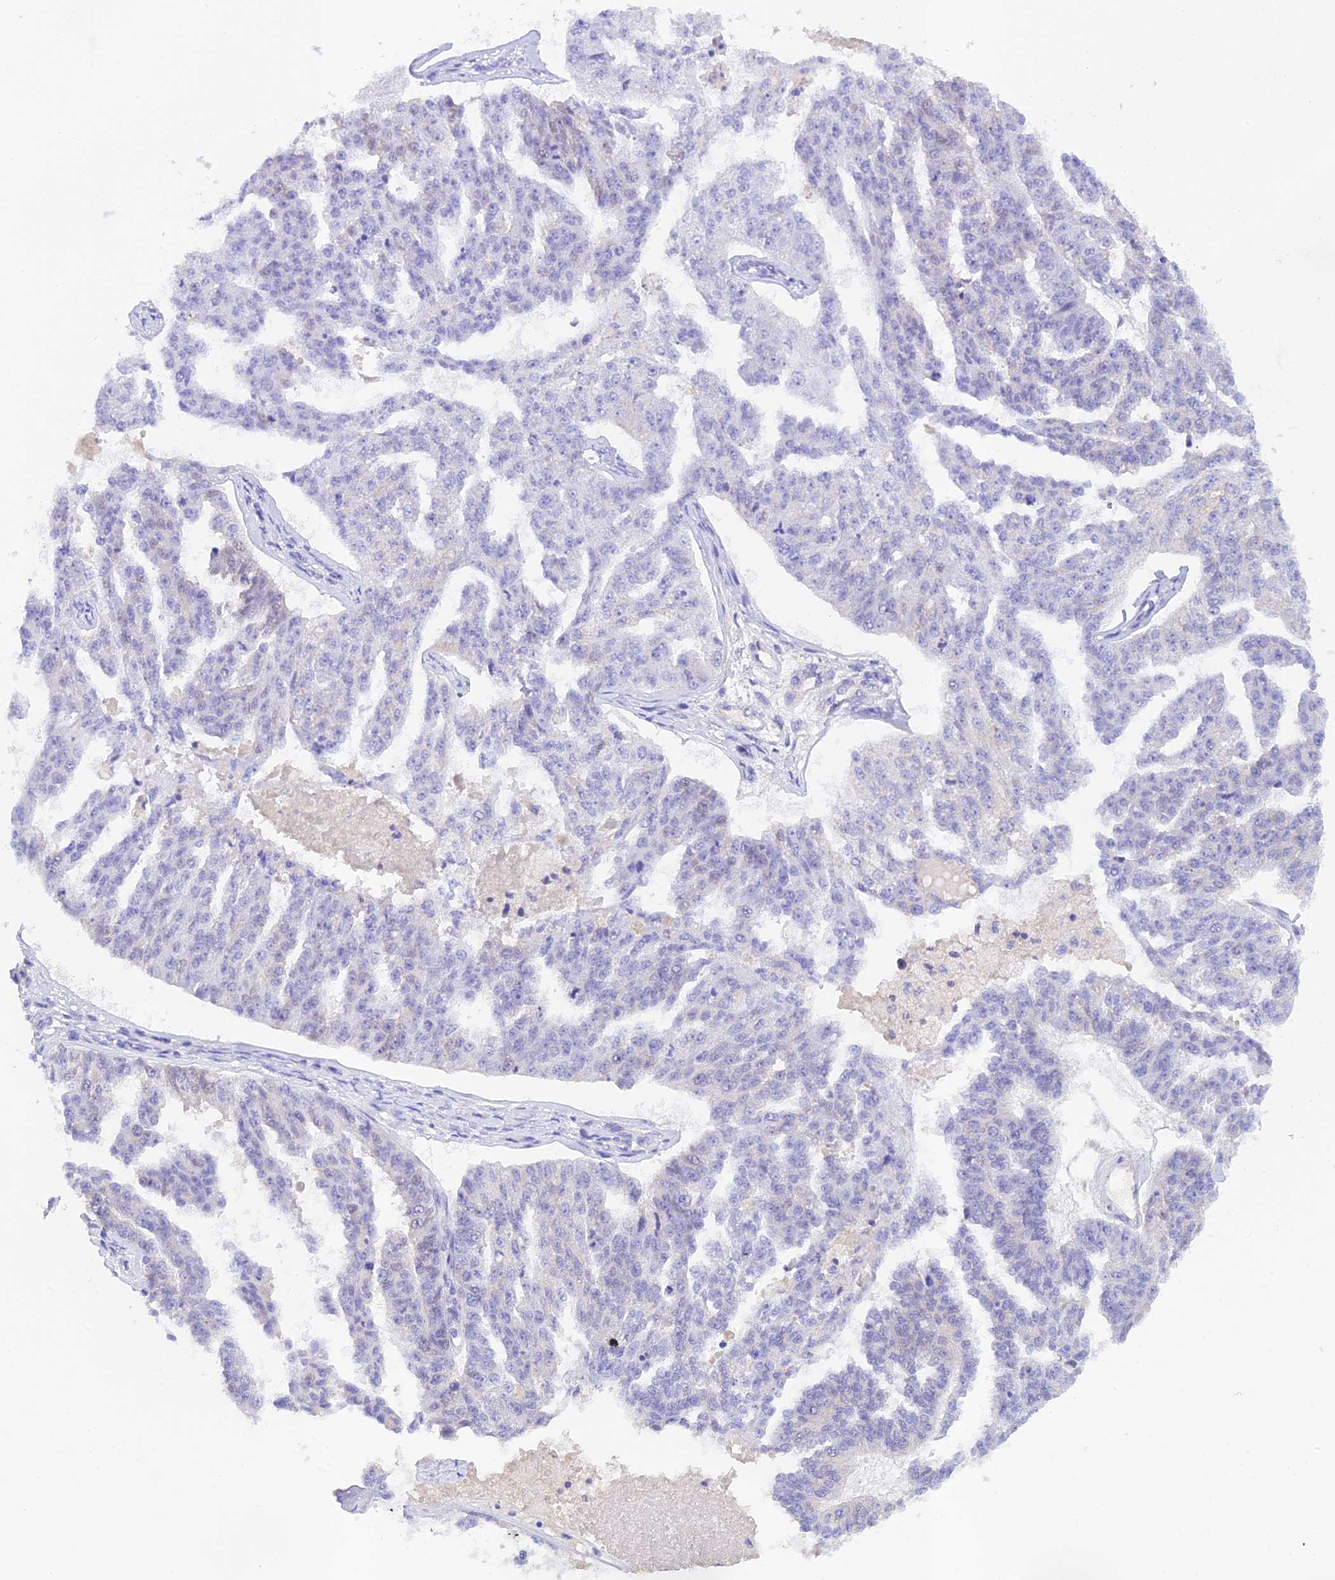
{"staining": {"intensity": "negative", "quantity": "none", "location": "none"}, "tissue": "ovarian cancer", "cell_type": "Tumor cells", "image_type": "cancer", "snomed": [{"axis": "morphology", "description": "Cystadenocarcinoma, serous, NOS"}, {"axis": "topography", "description": "Ovary"}], "caption": "IHC micrograph of human ovarian cancer stained for a protein (brown), which displays no positivity in tumor cells.", "gene": "THAP11", "patient": {"sex": "female", "age": 58}}